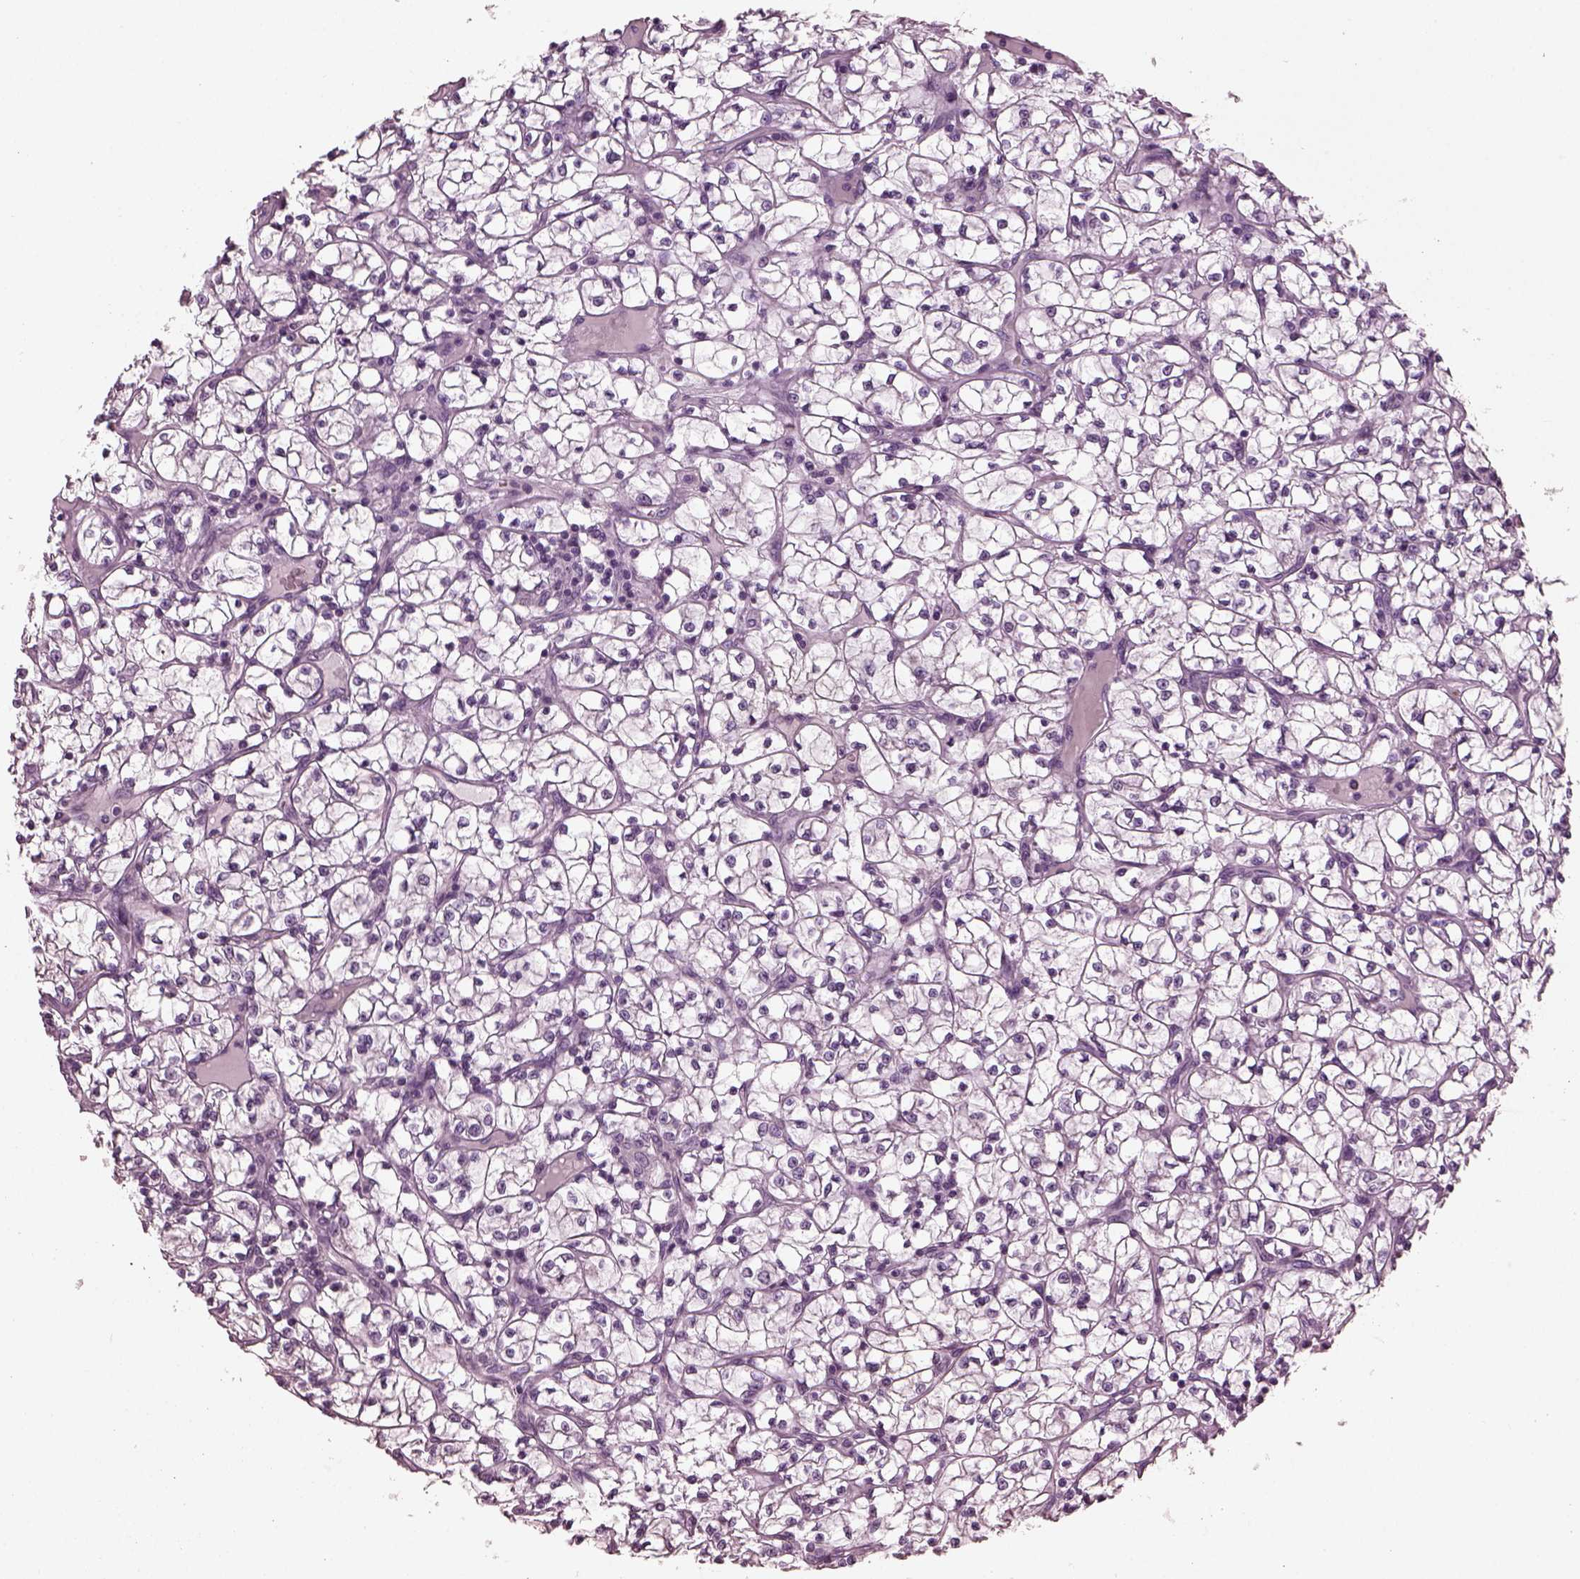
{"staining": {"intensity": "negative", "quantity": "none", "location": "none"}, "tissue": "renal cancer", "cell_type": "Tumor cells", "image_type": "cancer", "snomed": [{"axis": "morphology", "description": "Adenocarcinoma, NOS"}, {"axis": "topography", "description": "Kidney"}], "caption": "Immunohistochemistry image of renal adenocarcinoma stained for a protein (brown), which exhibits no staining in tumor cells. Brightfield microscopy of IHC stained with DAB (3,3'-diaminobenzidine) (brown) and hematoxylin (blue), captured at high magnification.", "gene": "SLC6A17", "patient": {"sex": "female", "age": 64}}